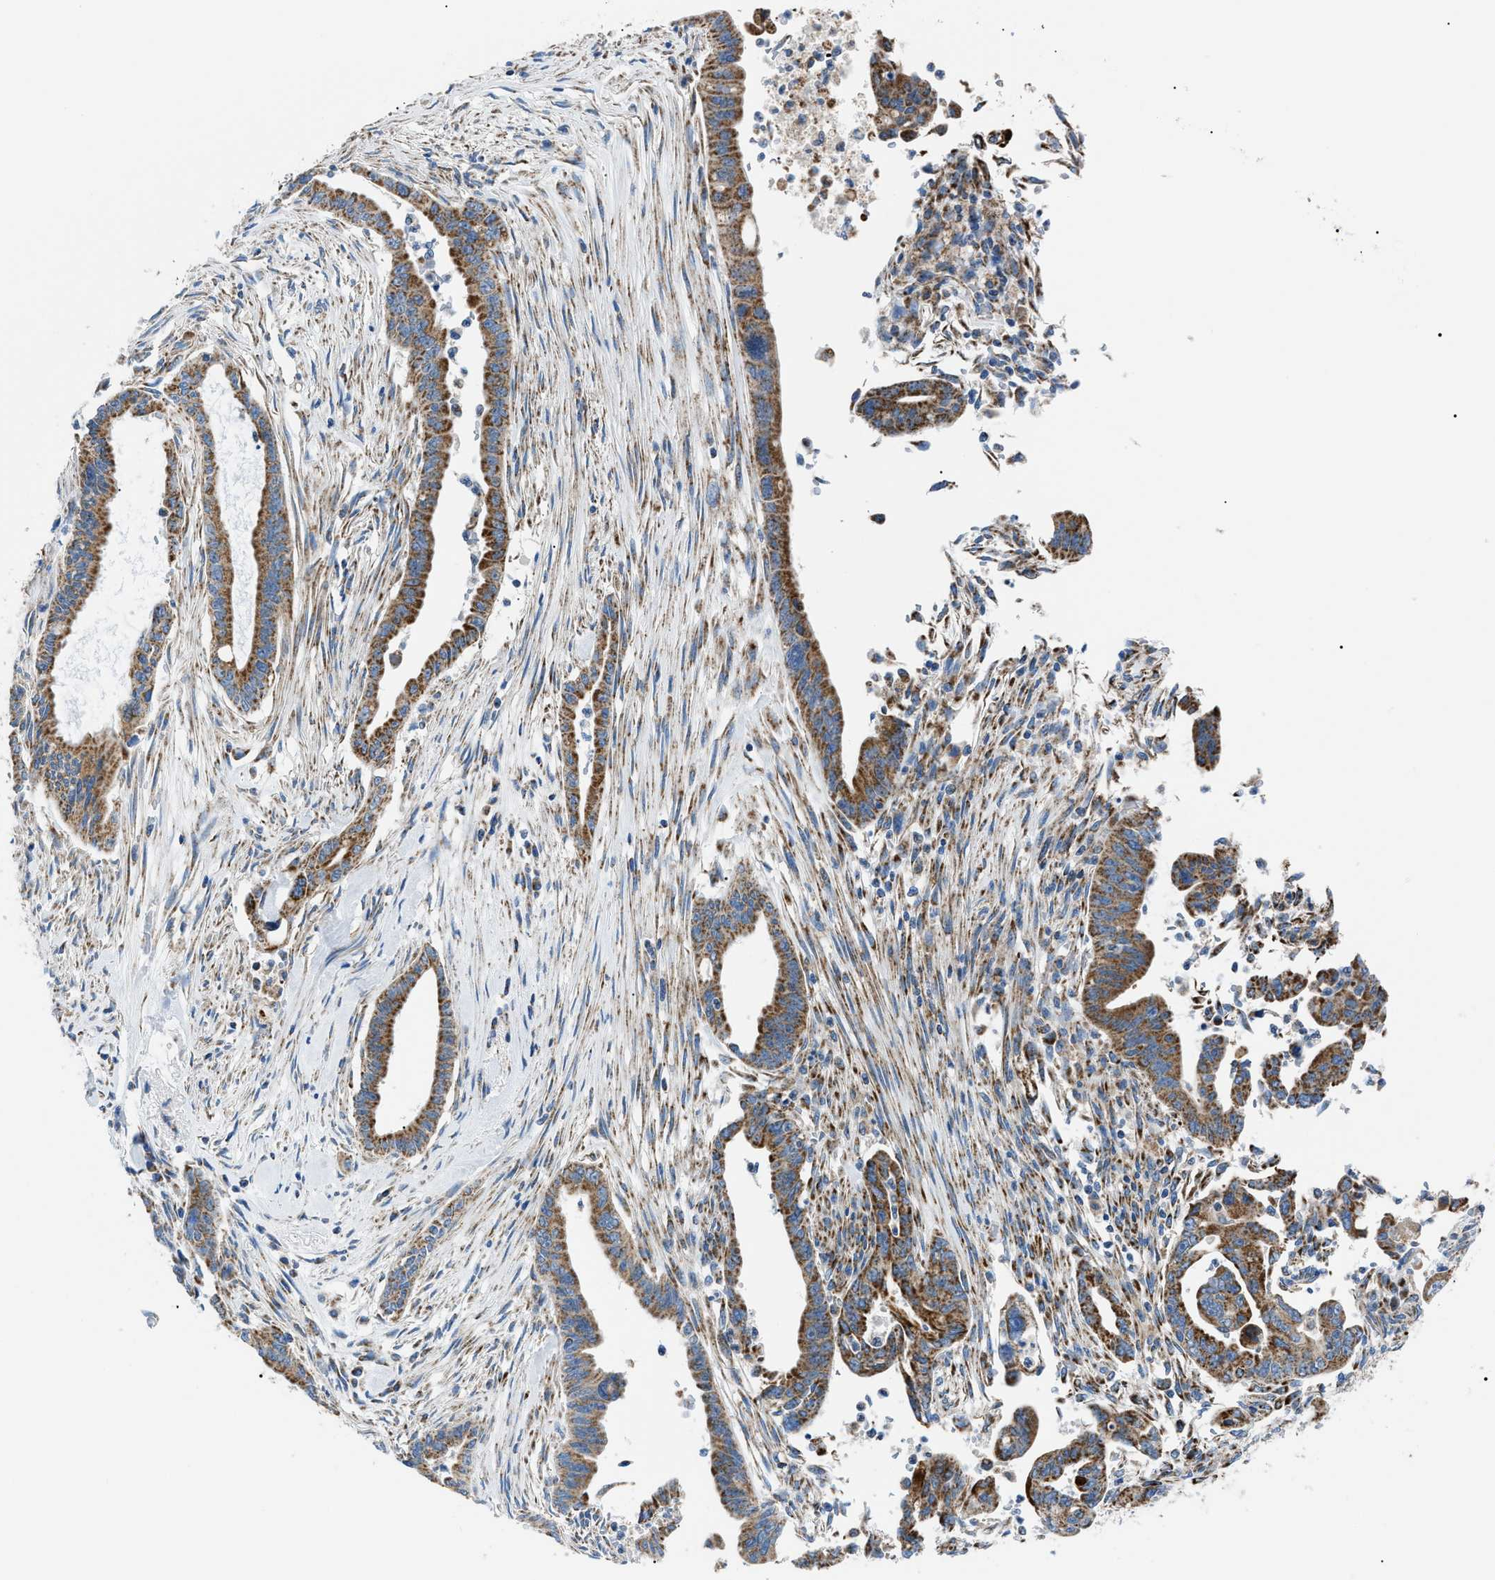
{"staining": {"intensity": "moderate", "quantity": ">75%", "location": "cytoplasmic/membranous"}, "tissue": "pancreatic cancer", "cell_type": "Tumor cells", "image_type": "cancer", "snomed": [{"axis": "morphology", "description": "Adenocarcinoma, NOS"}, {"axis": "topography", "description": "Pancreas"}], "caption": "Pancreatic cancer was stained to show a protein in brown. There is medium levels of moderate cytoplasmic/membranous expression in about >75% of tumor cells.", "gene": "PHB2", "patient": {"sex": "male", "age": 70}}